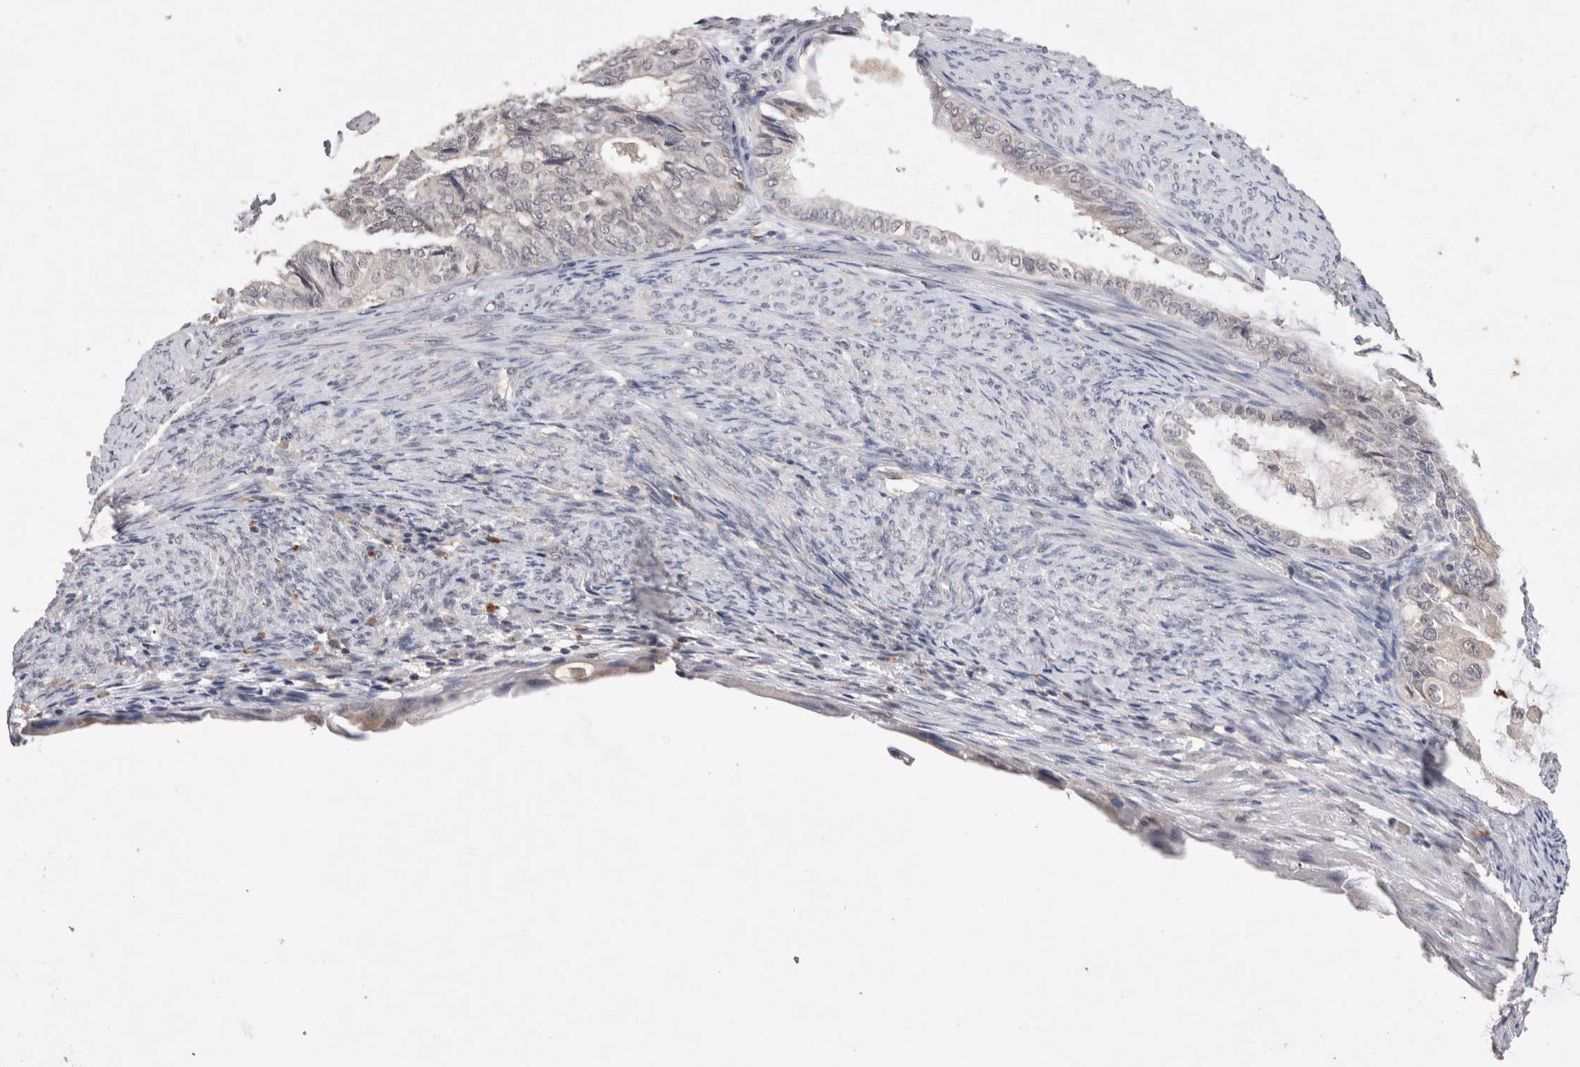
{"staining": {"intensity": "negative", "quantity": "none", "location": "none"}, "tissue": "endometrial cancer", "cell_type": "Tumor cells", "image_type": "cancer", "snomed": [{"axis": "morphology", "description": "Adenocarcinoma, NOS"}, {"axis": "topography", "description": "Endometrium"}], "caption": "High magnification brightfield microscopy of endometrial cancer (adenocarcinoma) stained with DAB (3,3'-diaminobenzidine) (brown) and counterstained with hematoxylin (blue): tumor cells show no significant expression. (DAB (3,3'-diaminobenzidine) immunohistochemistry (IHC), high magnification).", "gene": "RASSF3", "patient": {"sex": "female", "age": 86}}